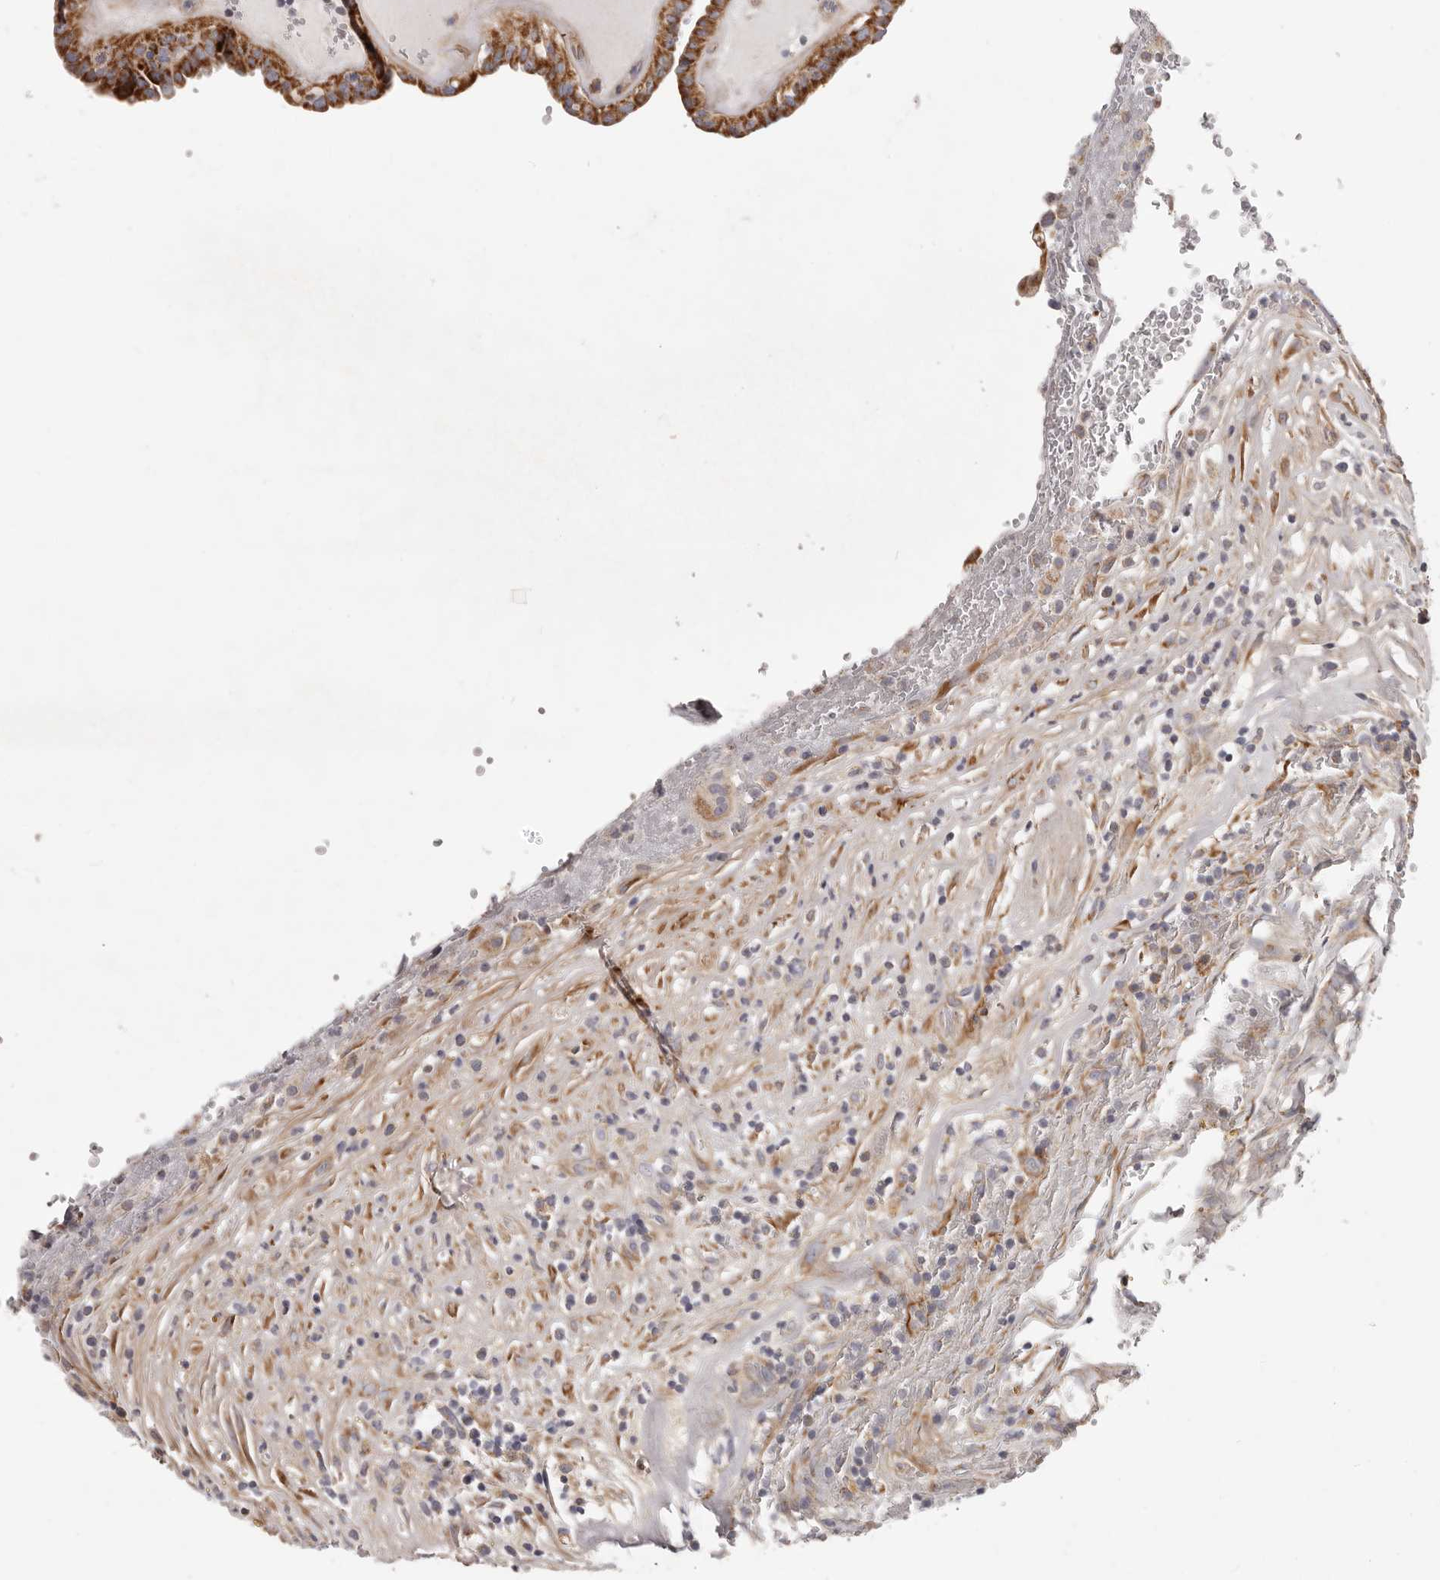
{"staining": {"intensity": "strong", "quantity": ">75%", "location": "cytoplasmic/membranous"}, "tissue": "thyroid cancer", "cell_type": "Tumor cells", "image_type": "cancer", "snomed": [{"axis": "morphology", "description": "Papillary adenocarcinoma, NOS"}, {"axis": "topography", "description": "Thyroid gland"}], "caption": "Immunohistochemical staining of thyroid cancer (papillary adenocarcinoma) exhibits strong cytoplasmic/membranous protein expression in approximately >75% of tumor cells.", "gene": "MRPS10", "patient": {"sex": "male", "age": 77}}